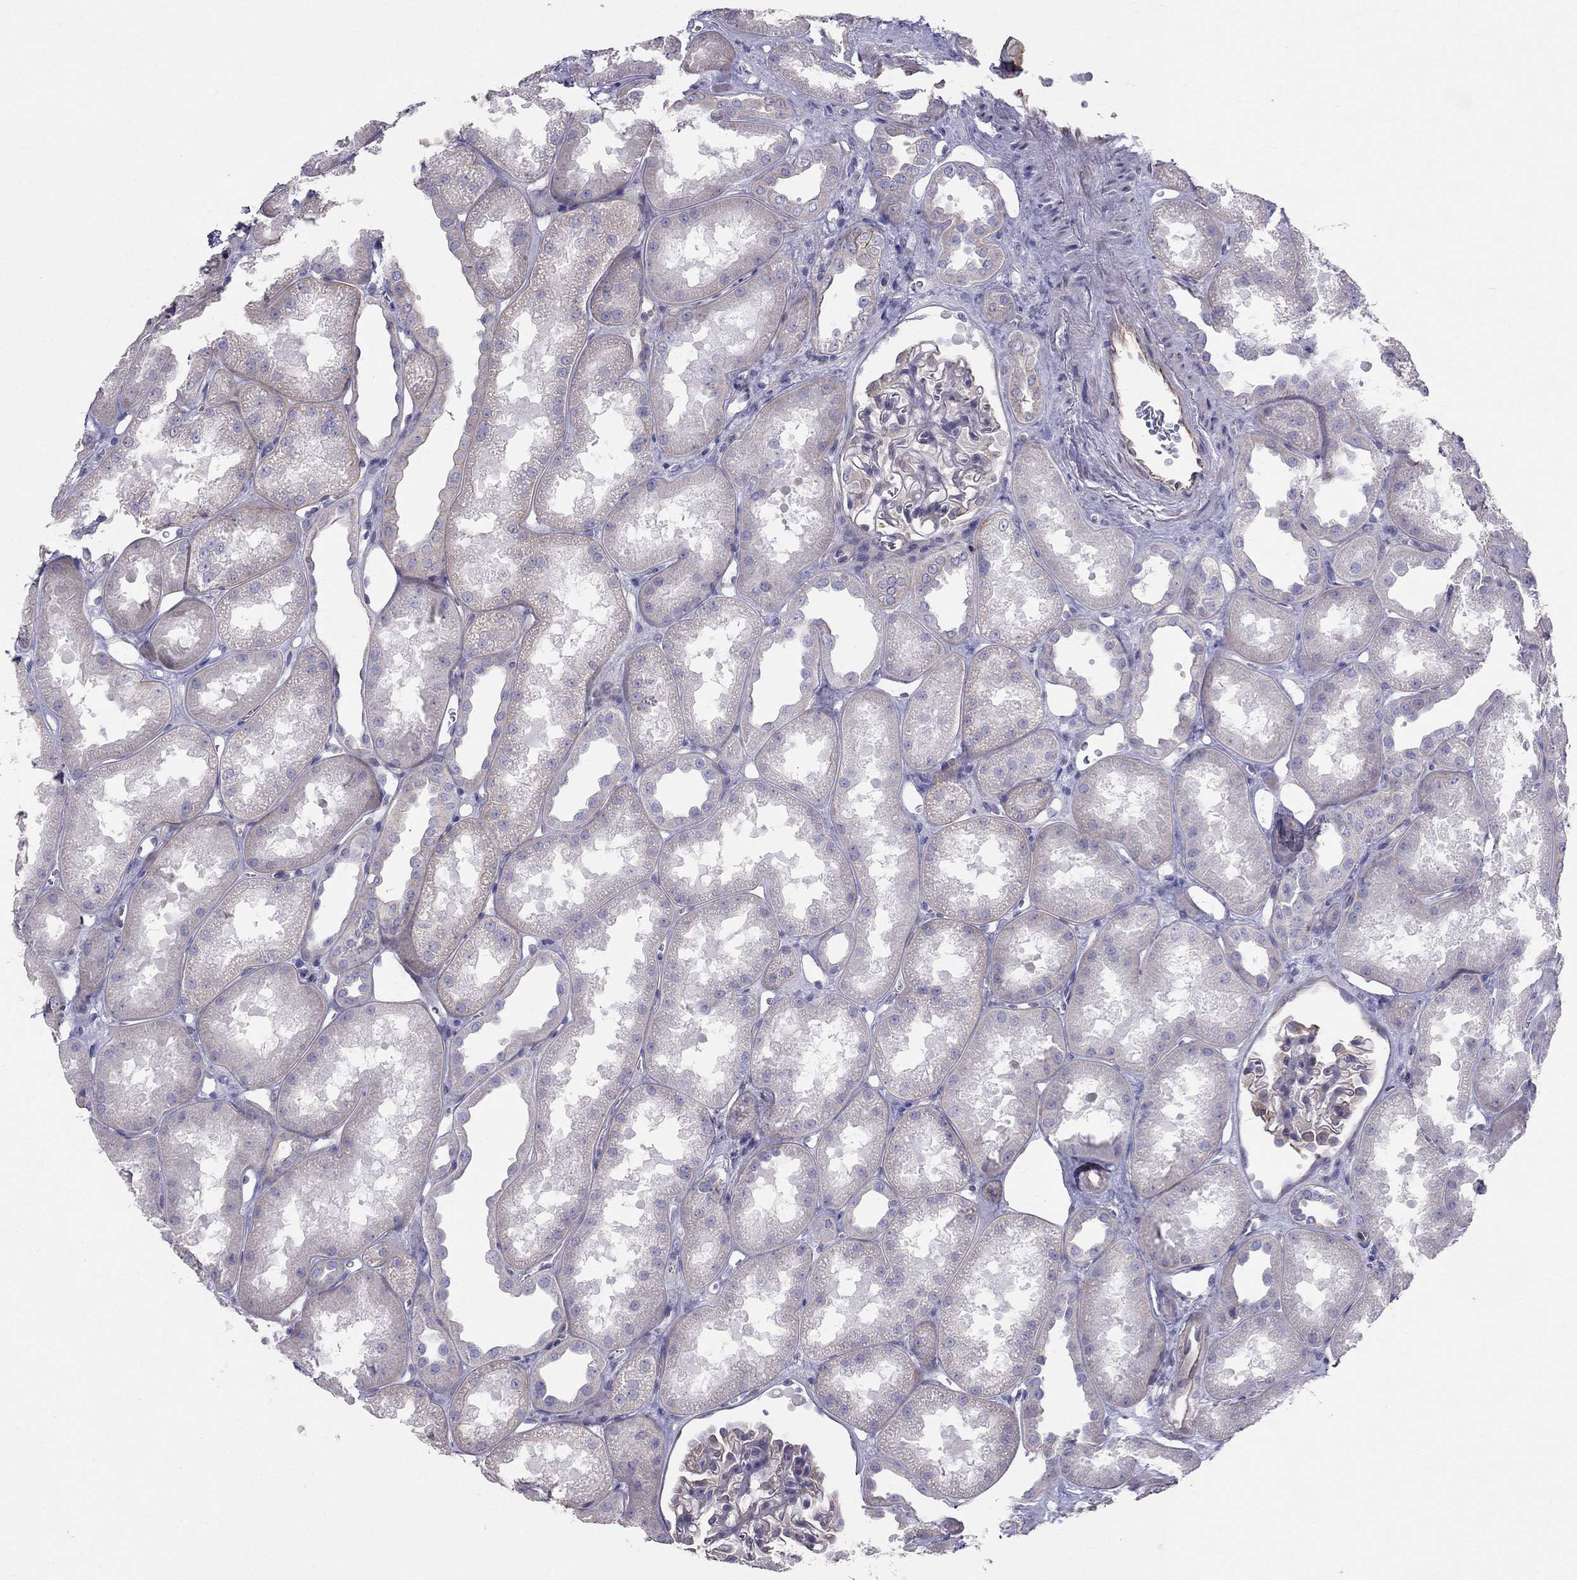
{"staining": {"intensity": "negative", "quantity": "none", "location": "none"}, "tissue": "kidney", "cell_type": "Cells in glomeruli", "image_type": "normal", "snomed": [{"axis": "morphology", "description": "Normal tissue, NOS"}, {"axis": "topography", "description": "Kidney"}], "caption": "An IHC micrograph of normal kidney is shown. There is no staining in cells in glomeruli of kidney.", "gene": "ENOX1", "patient": {"sex": "male", "age": 61}}